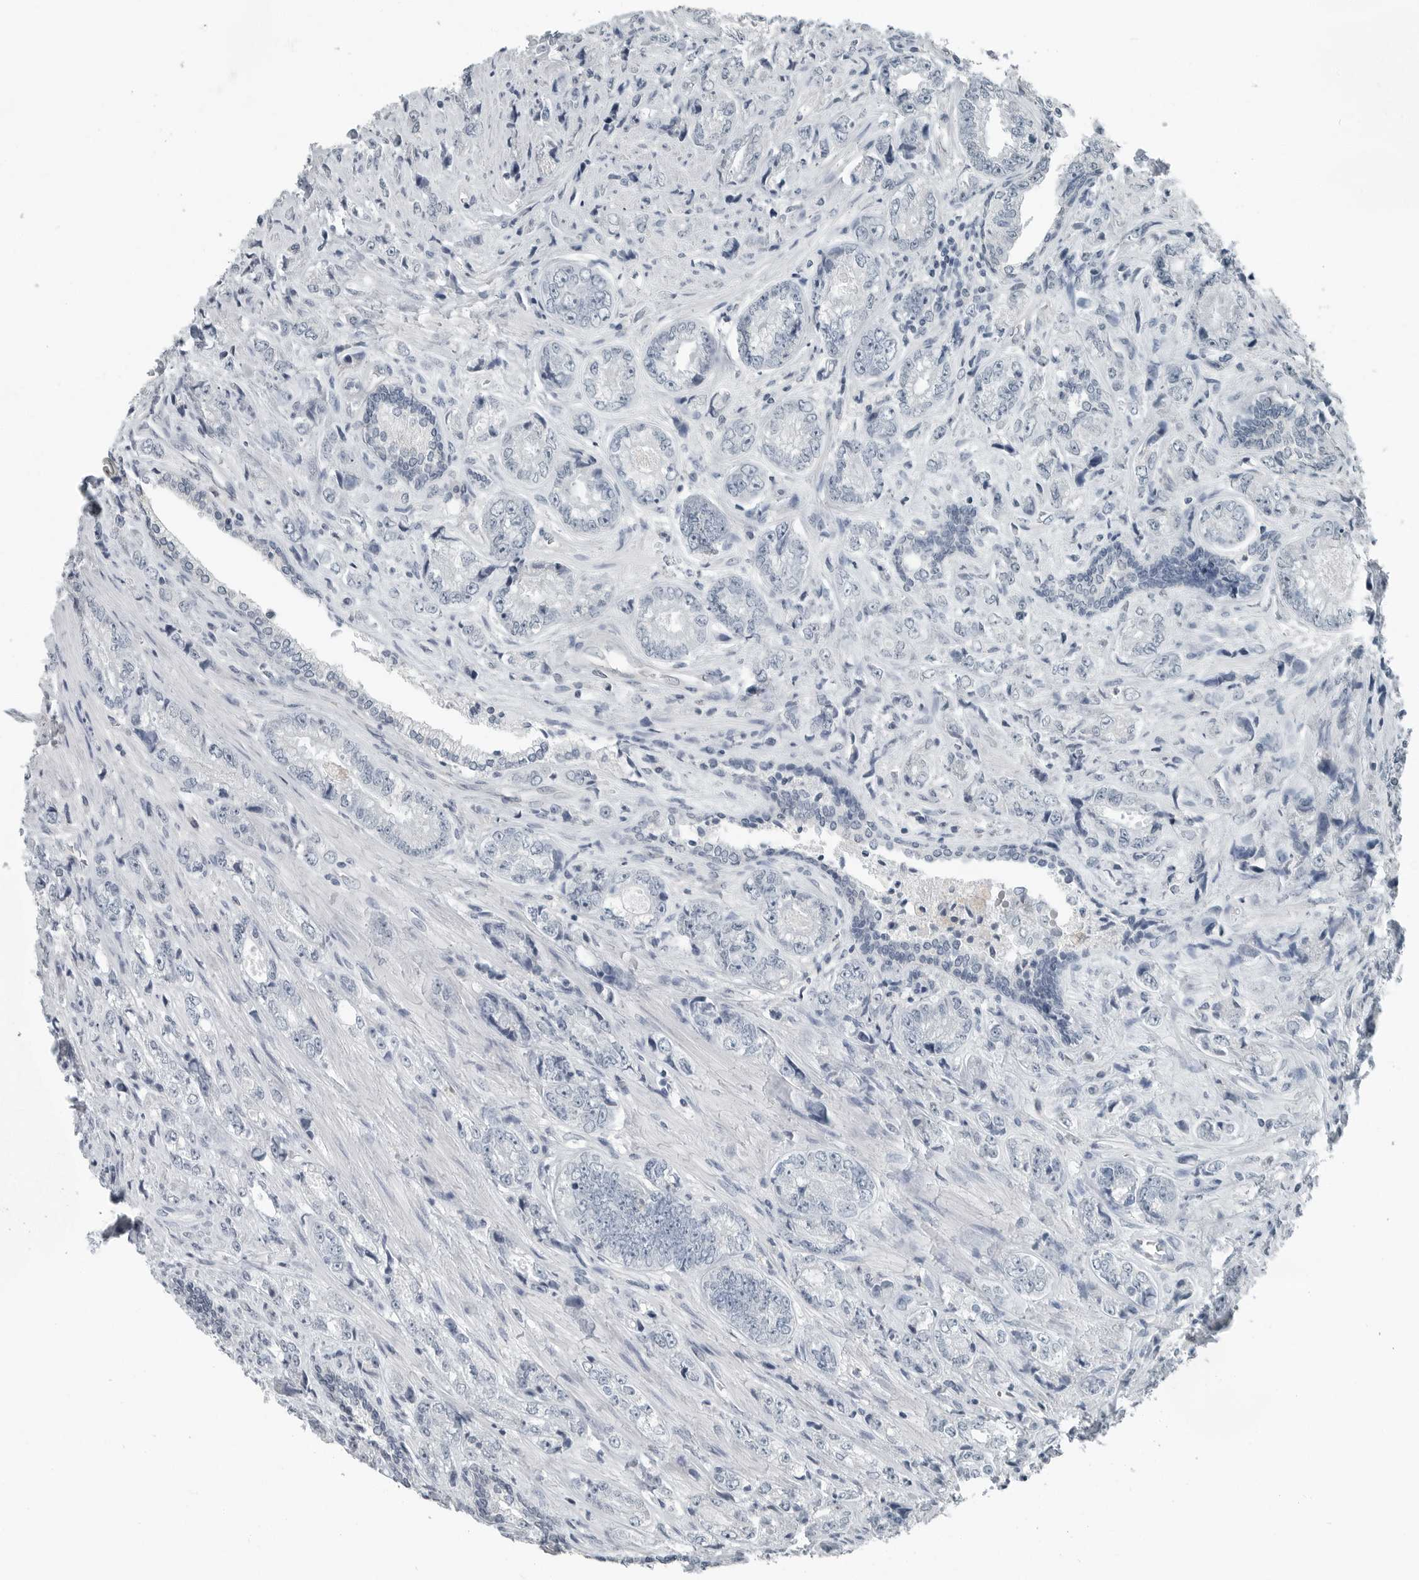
{"staining": {"intensity": "negative", "quantity": "none", "location": "none"}, "tissue": "prostate cancer", "cell_type": "Tumor cells", "image_type": "cancer", "snomed": [{"axis": "morphology", "description": "Adenocarcinoma, High grade"}, {"axis": "topography", "description": "Prostate"}], "caption": "High magnification brightfield microscopy of prostate cancer (high-grade adenocarcinoma) stained with DAB (3,3'-diaminobenzidine) (brown) and counterstained with hematoxylin (blue): tumor cells show no significant positivity. Brightfield microscopy of immunohistochemistry stained with DAB (brown) and hematoxylin (blue), captured at high magnification.", "gene": "KYAT1", "patient": {"sex": "male", "age": 61}}